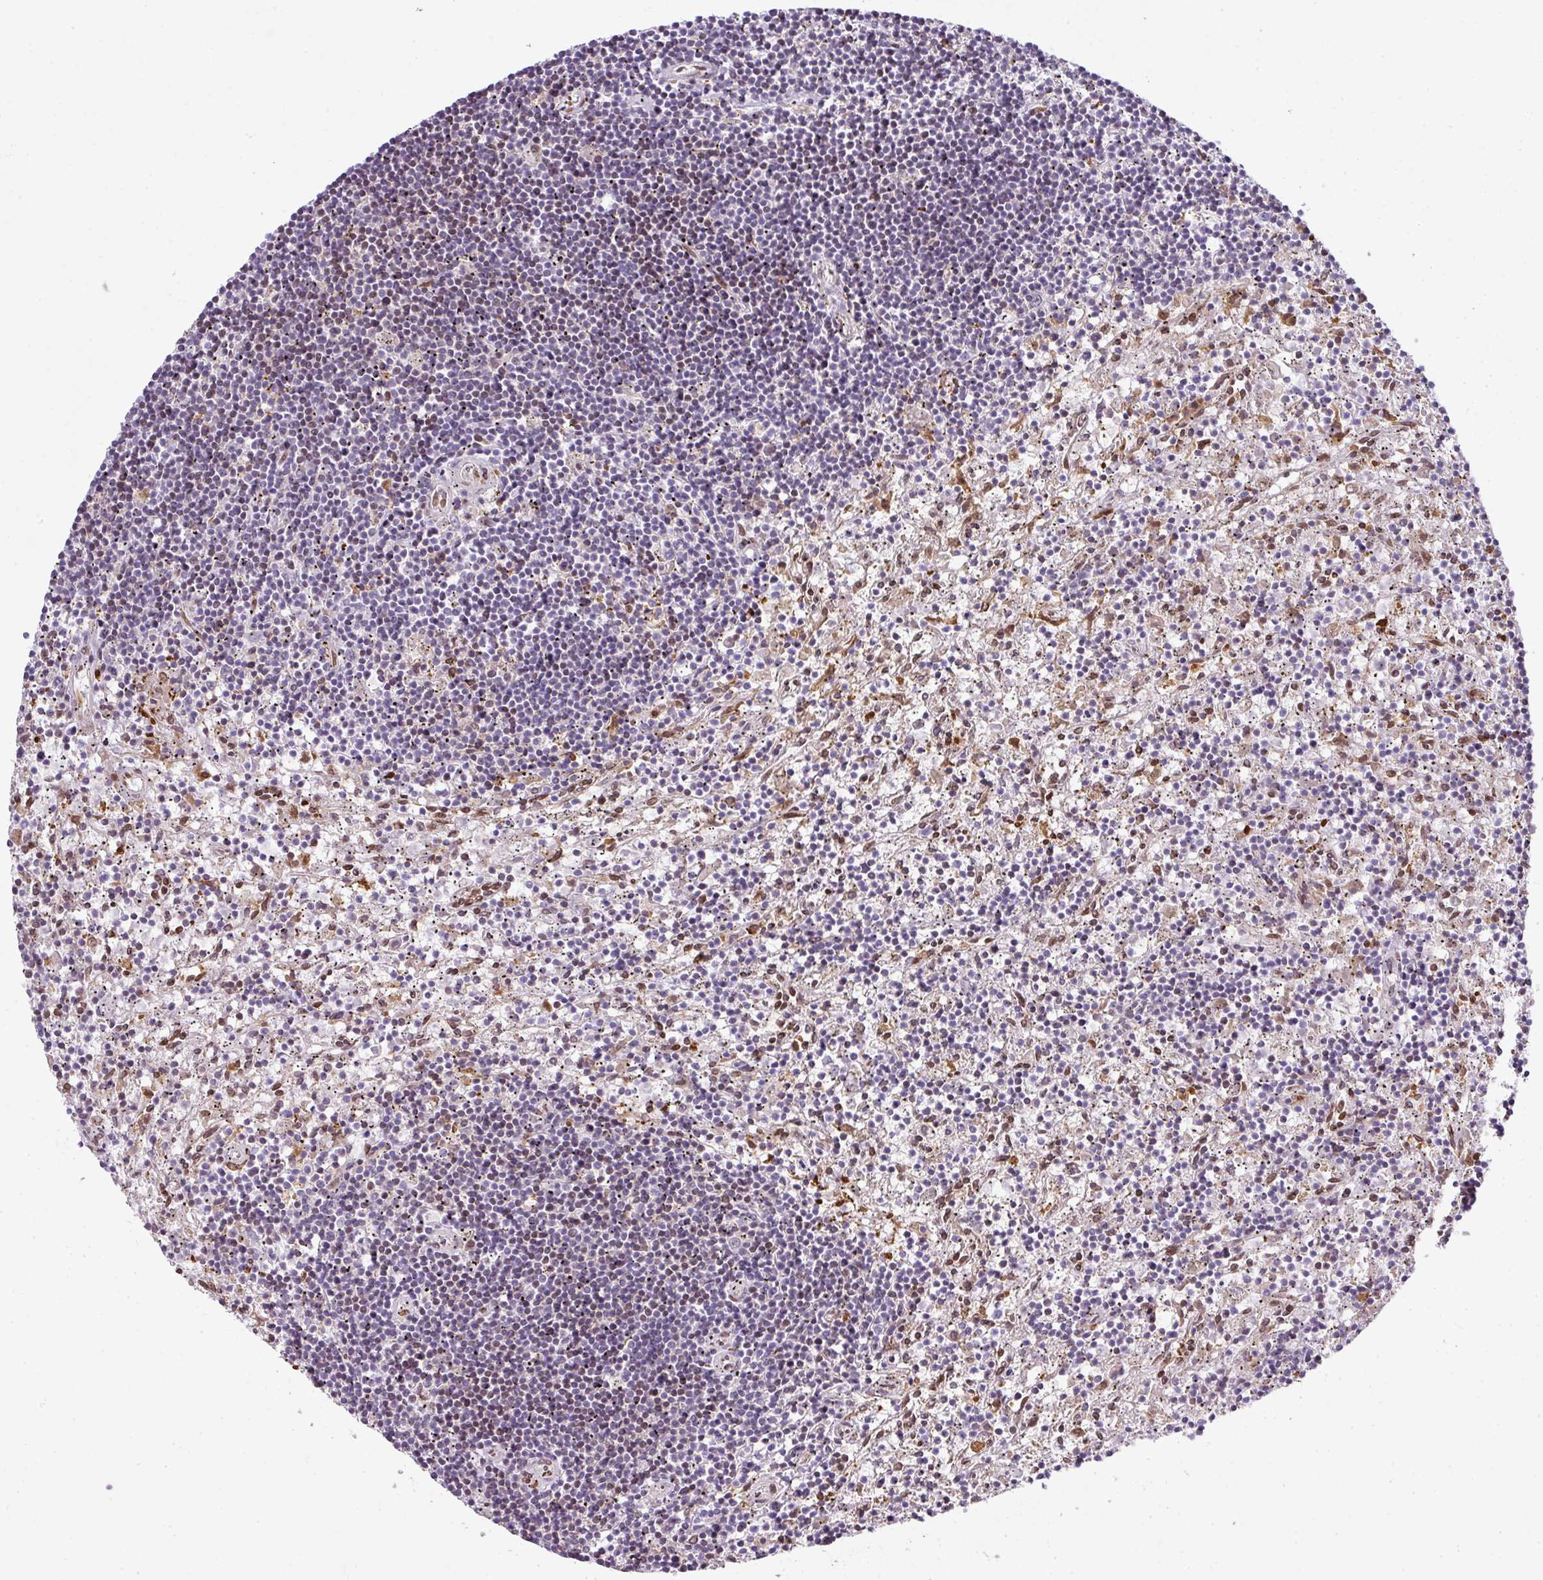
{"staining": {"intensity": "negative", "quantity": "none", "location": "none"}, "tissue": "lymphoma", "cell_type": "Tumor cells", "image_type": "cancer", "snomed": [{"axis": "morphology", "description": "Malignant lymphoma, non-Hodgkin's type, Low grade"}, {"axis": "topography", "description": "Spleen"}], "caption": "Low-grade malignant lymphoma, non-Hodgkin's type was stained to show a protein in brown. There is no significant staining in tumor cells.", "gene": "PLK1", "patient": {"sex": "male", "age": 76}}